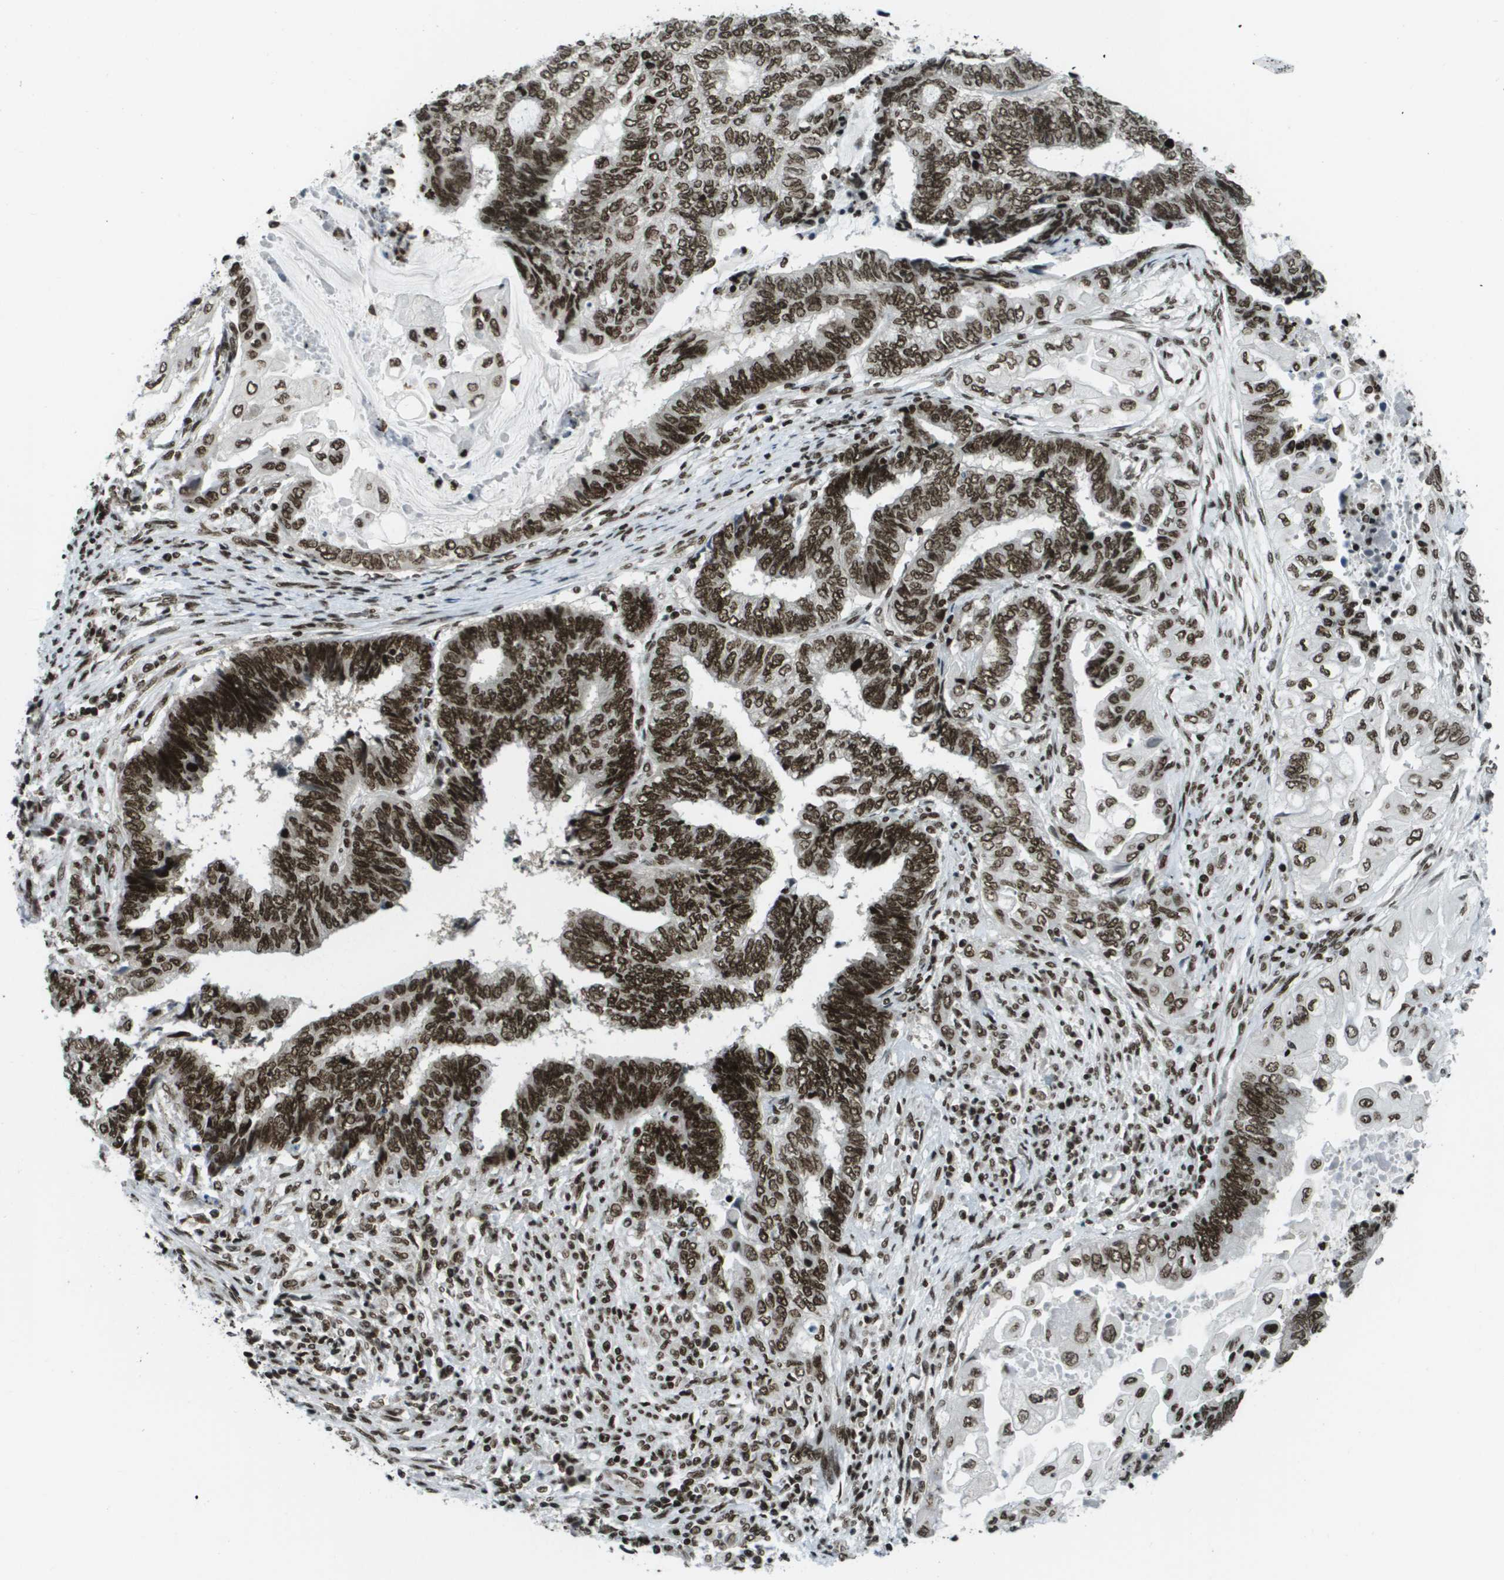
{"staining": {"intensity": "strong", "quantity": ">75%", "location": "nuclear"}, "tissue": "endometrial cancer", "cell_type": "Tumor cells", "image_type": "cancer", "snomed": [{"axis": "morphology", "description": "Adenocarcinoma, NOS"}, {"axis": "topography", "description": "Uterus"}, {"axis": "topography", "description": "Endometrium"}], "caption": "Adenocarcinoma (endometrial) stained with immunohistochemistry displays strong nuclear positivity in about >75% of tumor cells.", "gene": "GLYR1", "patient": {"sex": "female", "age": 70}}